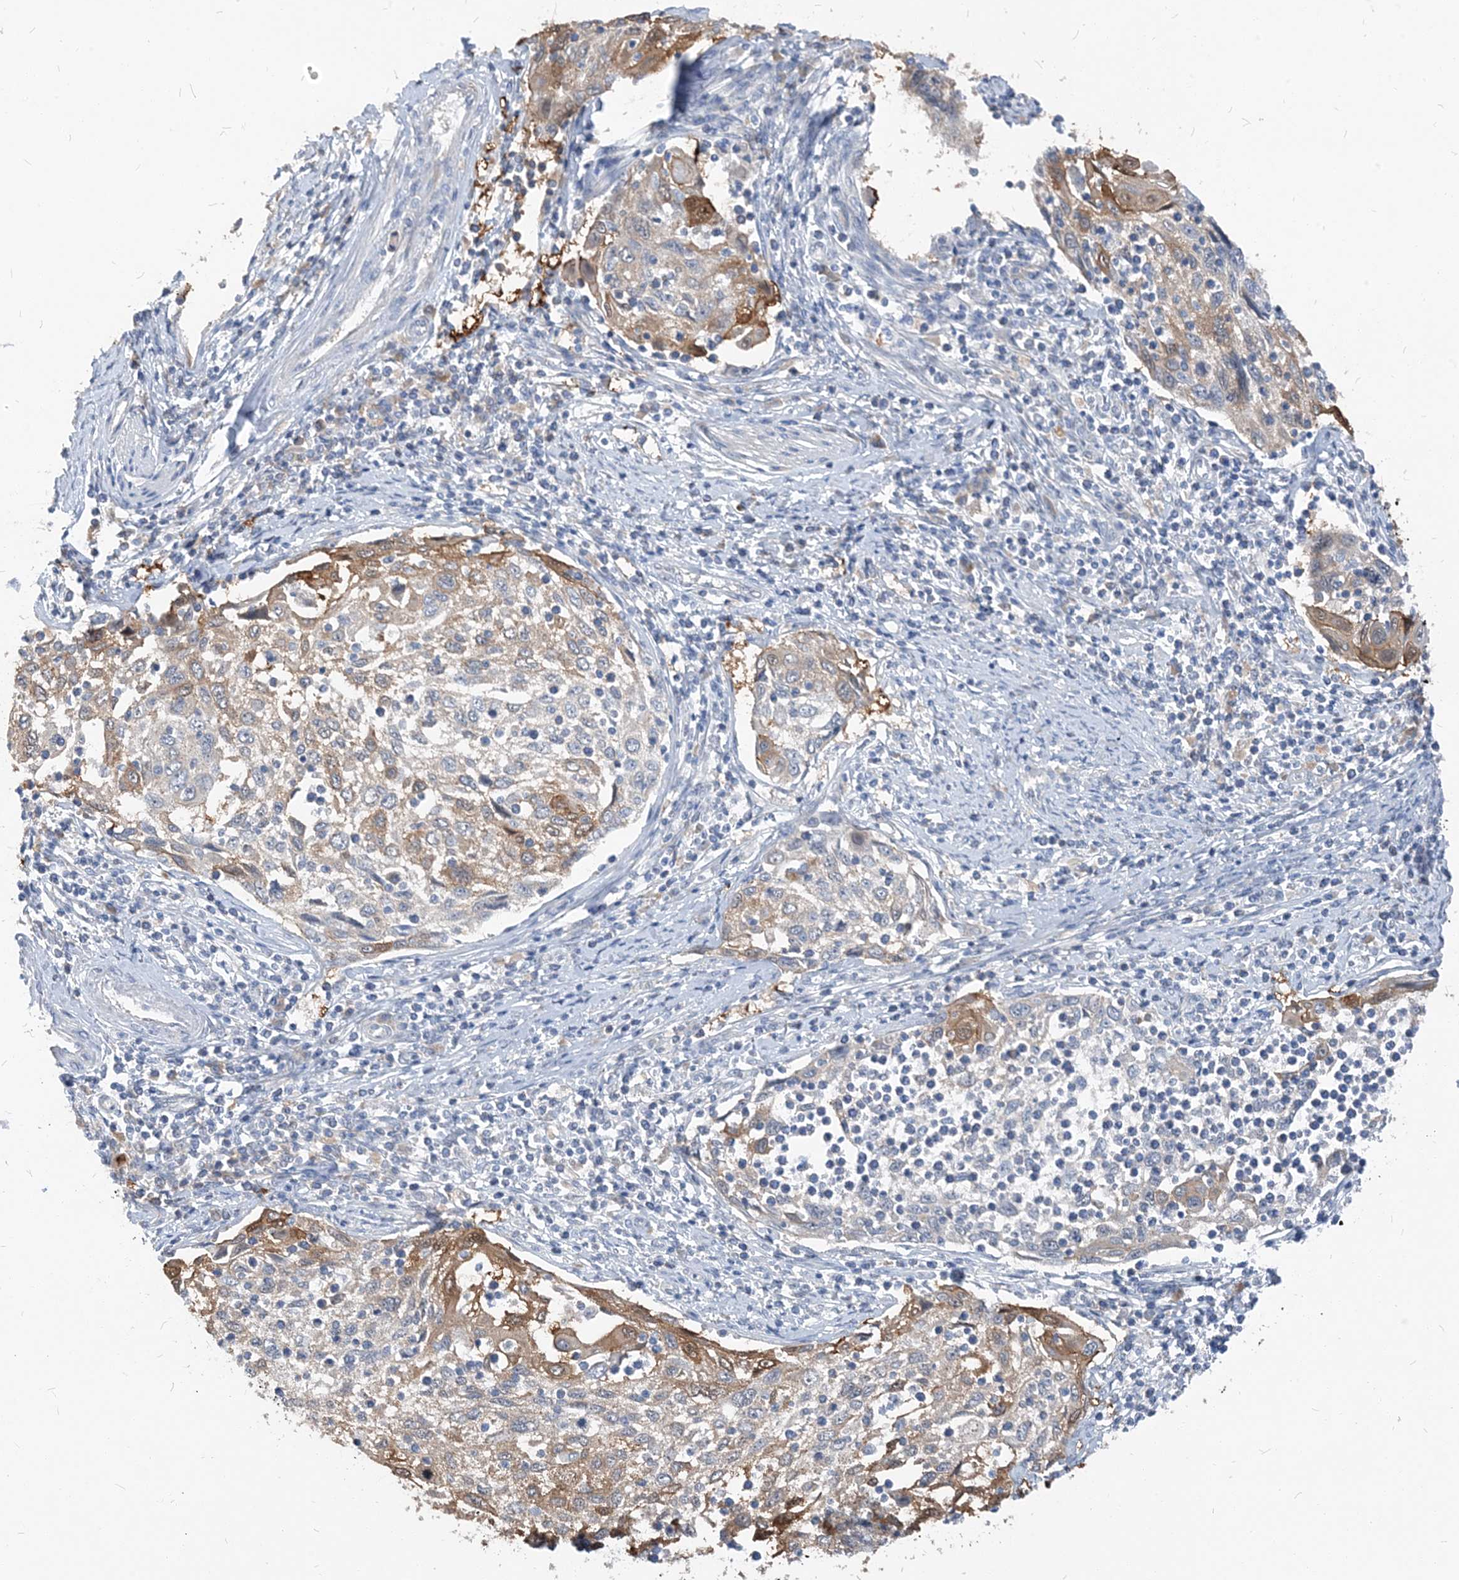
{"staining": {"intensity": "moderate", "quantity": "25%-75%", "location": "cytoplasmic/membranous"}, "tissue": "cervical cancer", "cell_type": "Tumor cells", "image_type": "cancer", "snomed": [{"axis": "morphology", "description": "Squamous cell carcinoma, NOS"}, {"axis": "topography", "description": "Cervix"}], "caption": "Cervical cancer (squamous cell carcinoma) stained with a protein marker demonstrates moderate staining in tumor cells.", "gene": "NCOA7", "patient": {"sex": "female", "age": 70}}